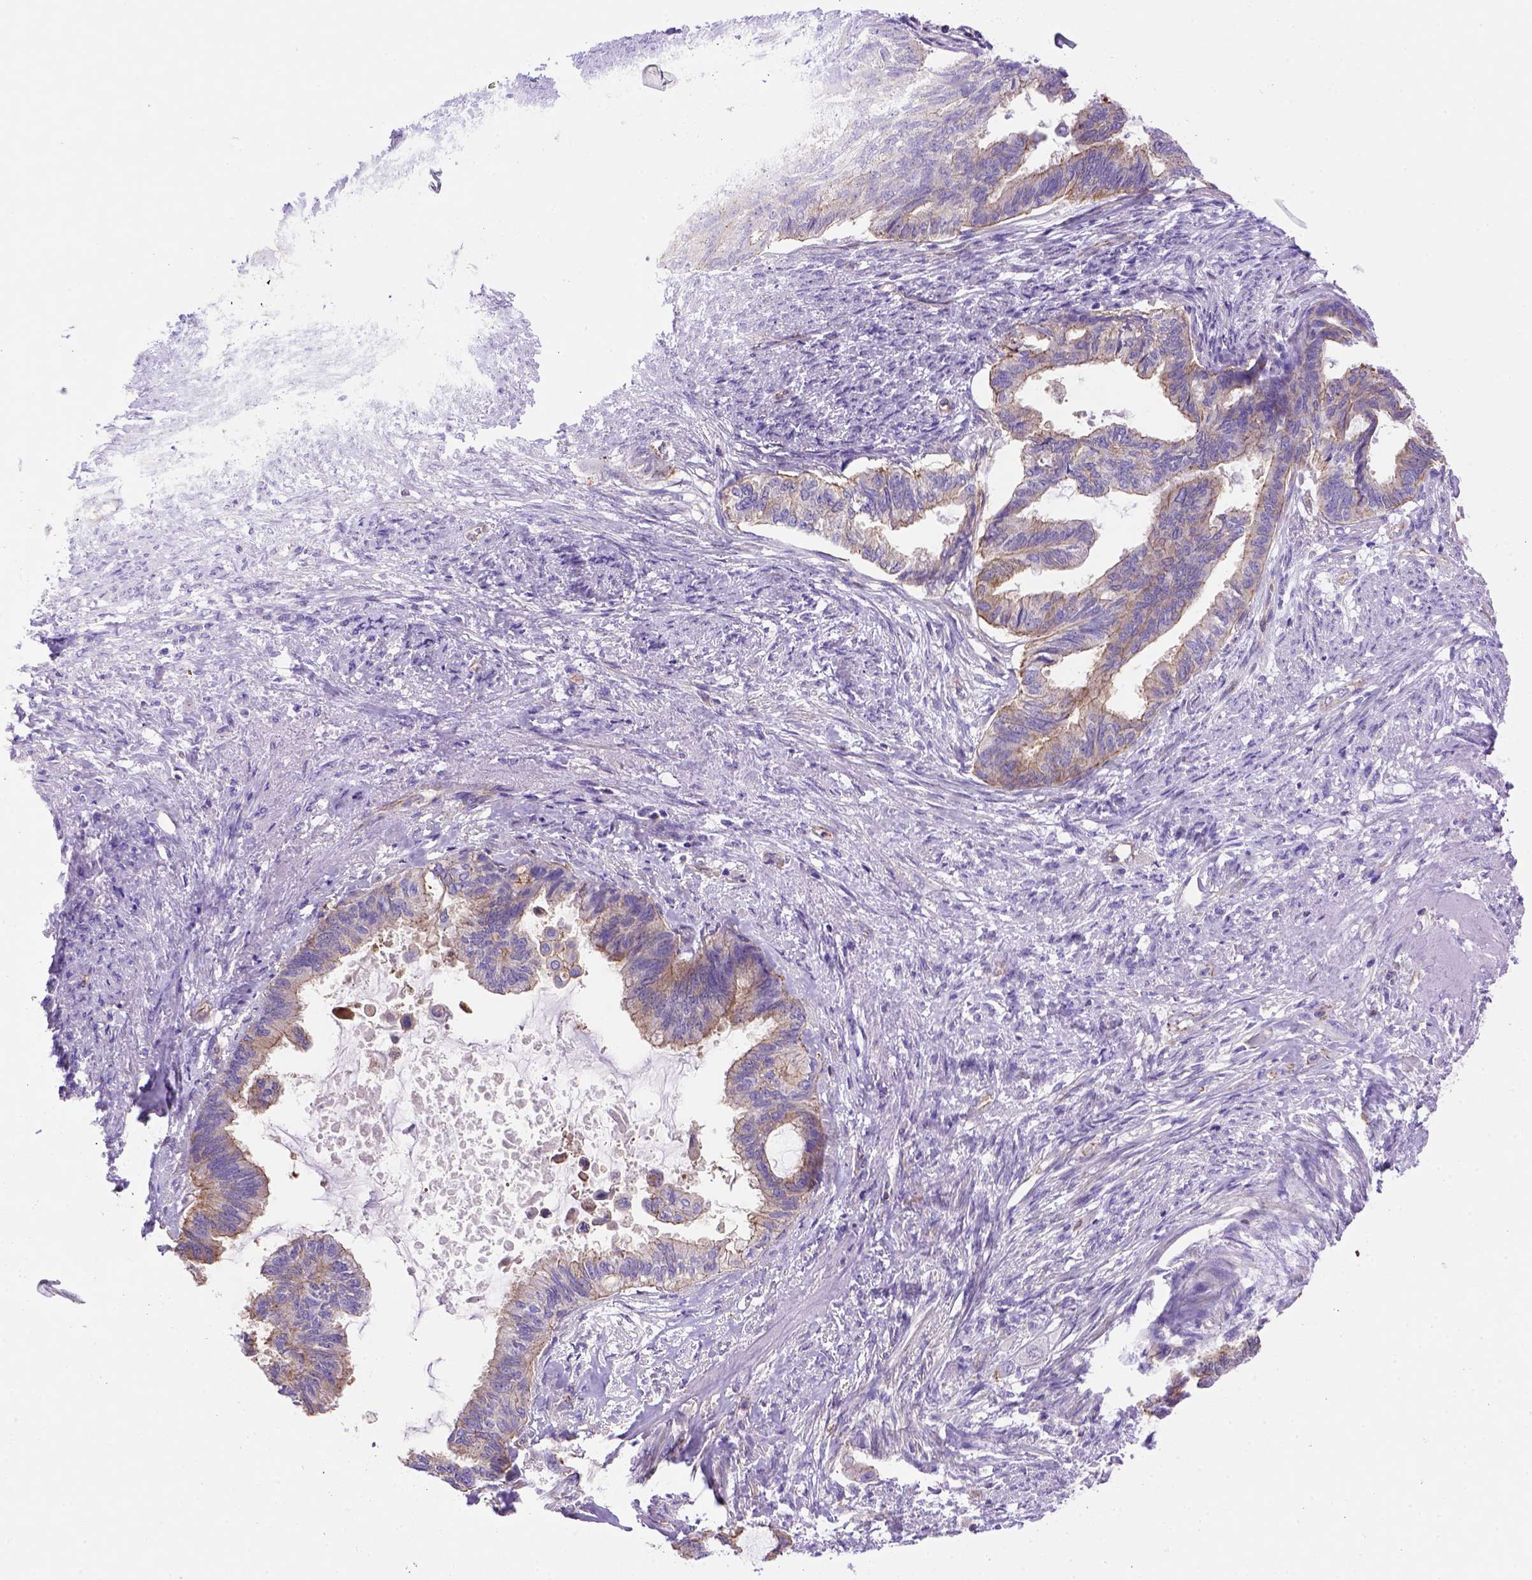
{"staining": {"intensity": "moderate", "quantity": ">75%", "location": "cytoplasmic/membranous"}, "tissue": "endometrial cancer", "cell_type": "Tumor cells", "image_type": "cancer", "snomed": [{"axis": "morphology", "description": "Adenocarcinoma, NOS"}, {"axis": "topography", "description": "Endometrium"}], "caption": "Human adenocarcinoma (endometrial) stained for a protein (brown) exhibits moderate cytoplasmic/membranous positive expression in about >75% of tumor cells.", "gene": "PEX12", "patient": {"sex": "female", "age": 86}}